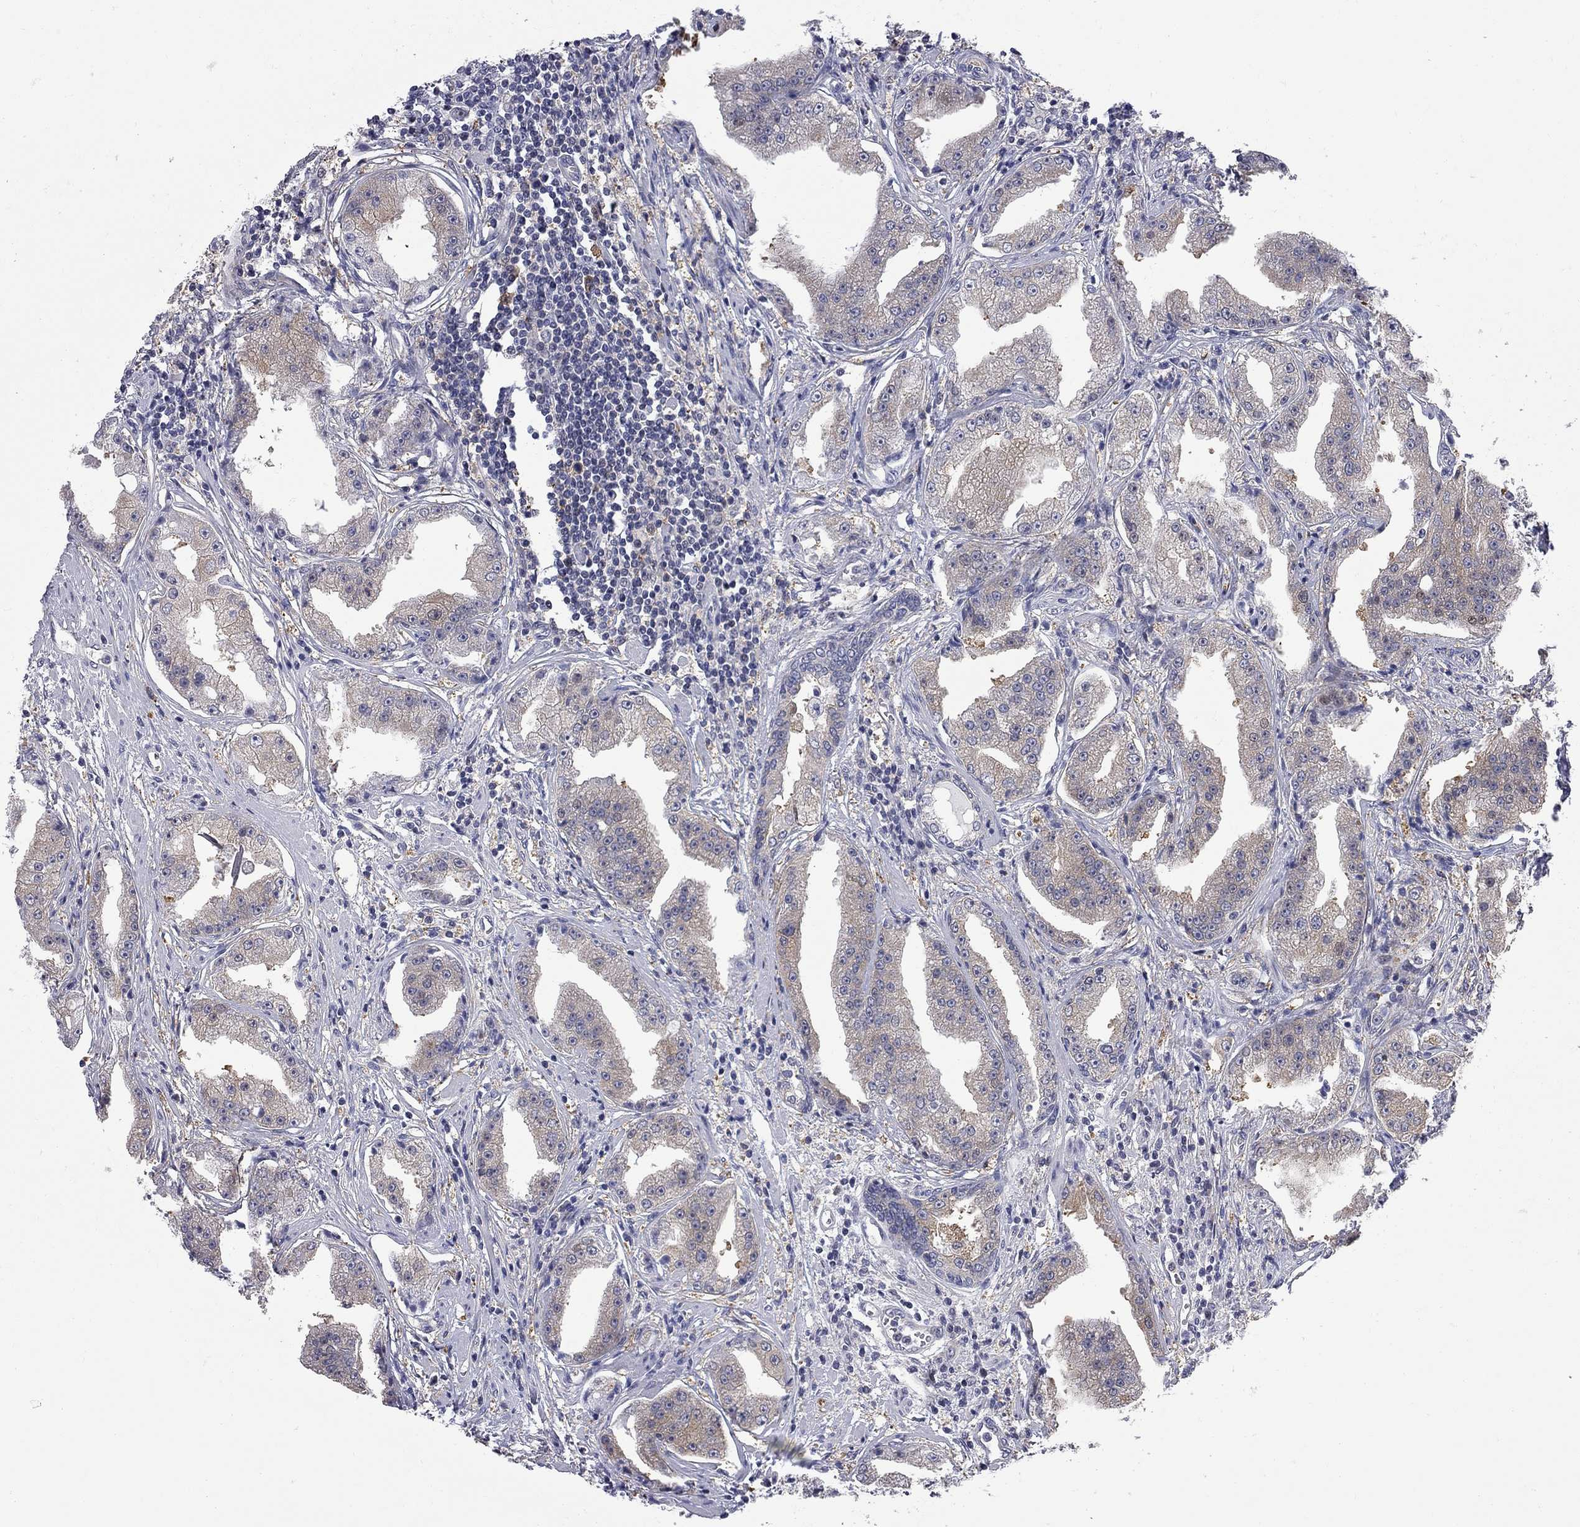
{"staining": {"intensity": "moderate", "quantity": "<25%", "location": "cytoplasmic/membranous"}, "tissue": "prostate cancer", "cell_type": "Tumor cells", "image_type": "cancer", "snomed": [{"axis": "morphology", "description": "Adenocarcinoma, Low grade"}, {"axis": "topography", "description": "Prostate"}], "caption": "A brown stain shows moderate cytoplasmic/membranous expression of a protein in human prostate adenocarcinoma (low-grade) tumor cells.", "gene": "GALNT8", "patient": {"sex": "male", "age": 62}}